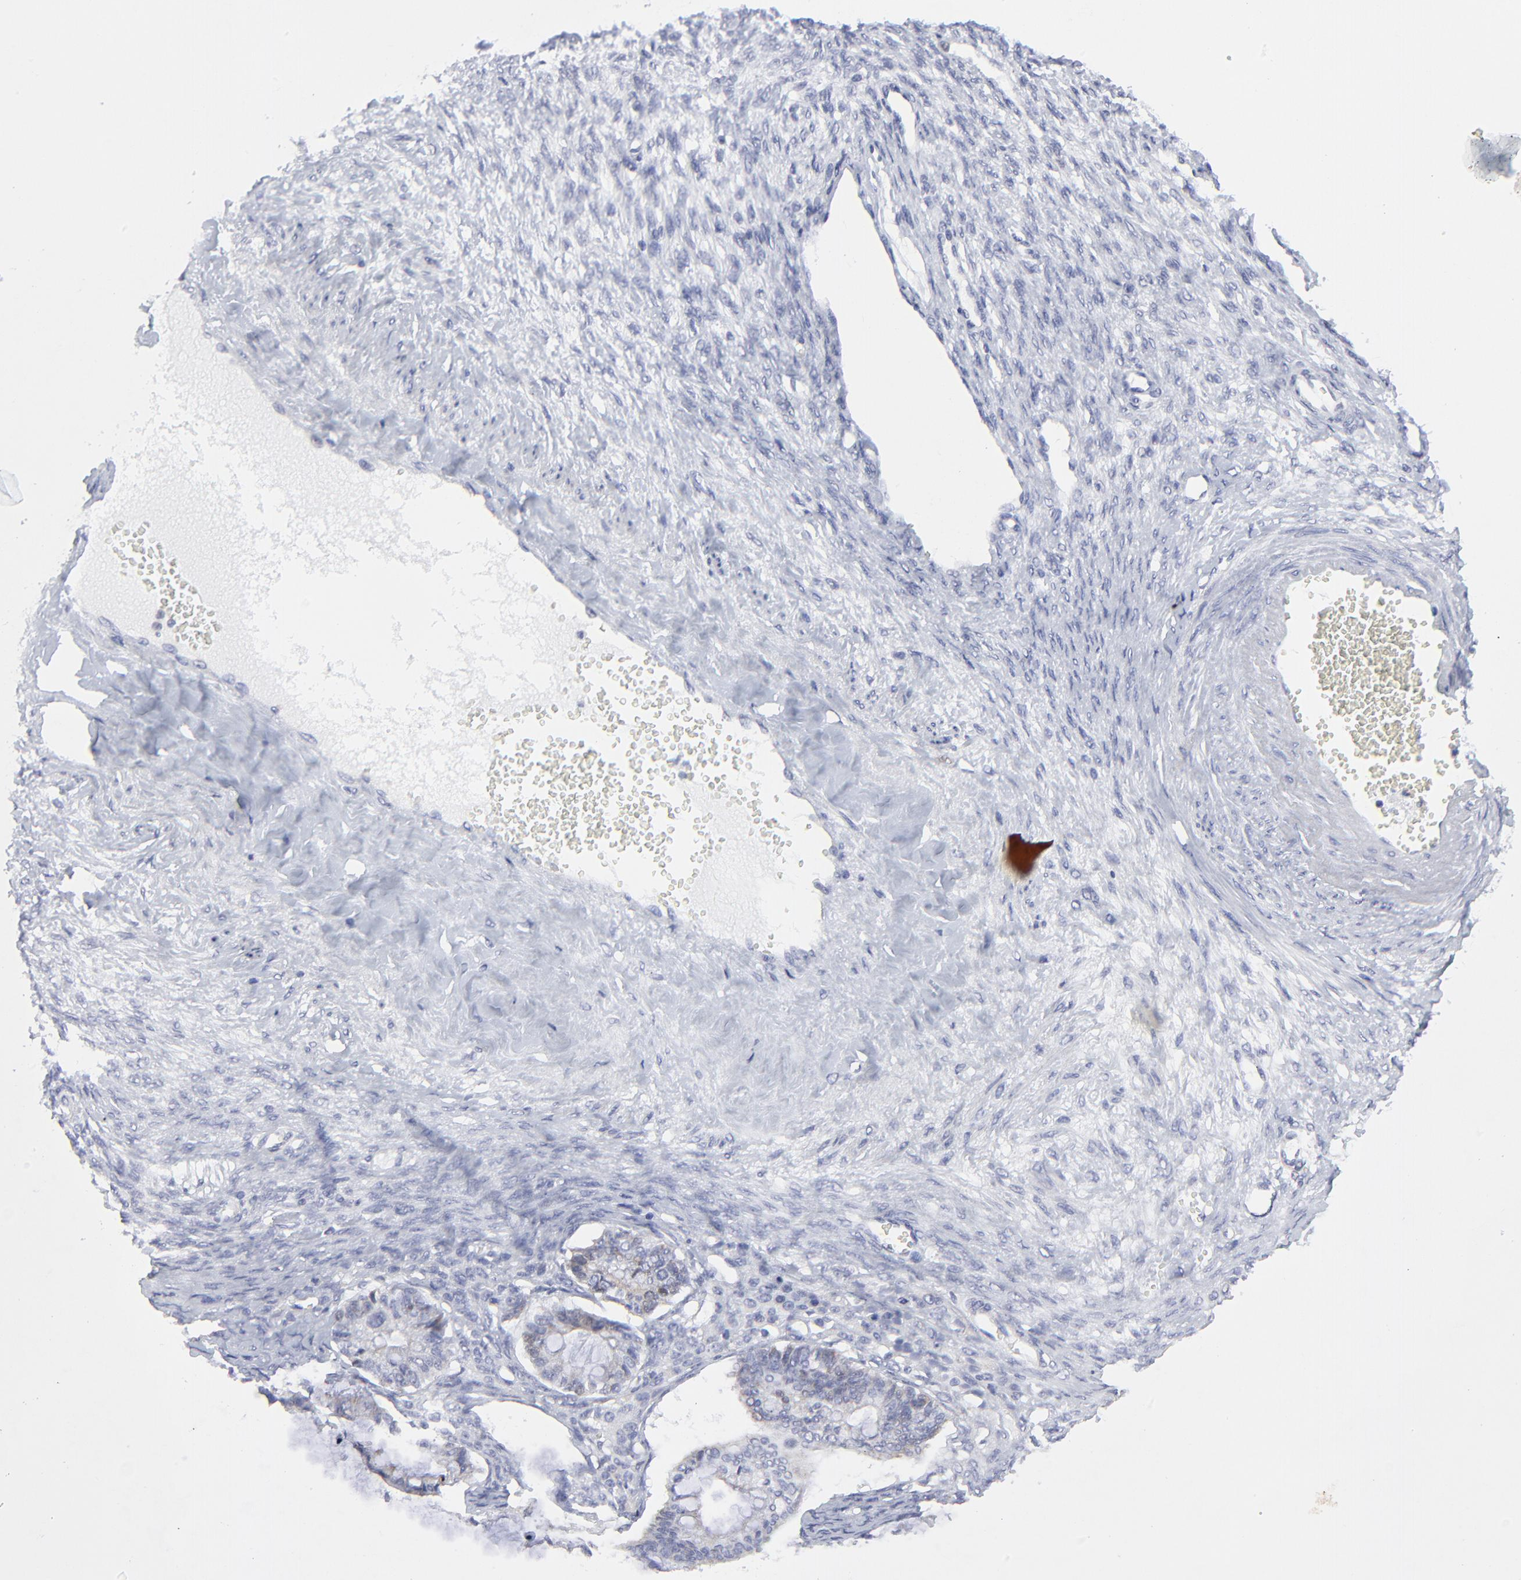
{"staining": {"intensity": "weak", "quantity": "<25%", "location": "cytoplasmic/membranous"}, "tissue": "ovarian cancer", "cell_type": "Tumor cells", "image_type": "cancer", "snomed": [{"axis": "morphology", "description": "Cystadenocarcinoma, mucinous, NOS"}, {"axis": "topography", "description": "Ovary"}], "caption": "Ovarian cancer stained for a protein using immunohistochemistry reveals no positivity tumor cells.", "gene": "NCAPH", "patient": {"sex": "female", "age": 57}}